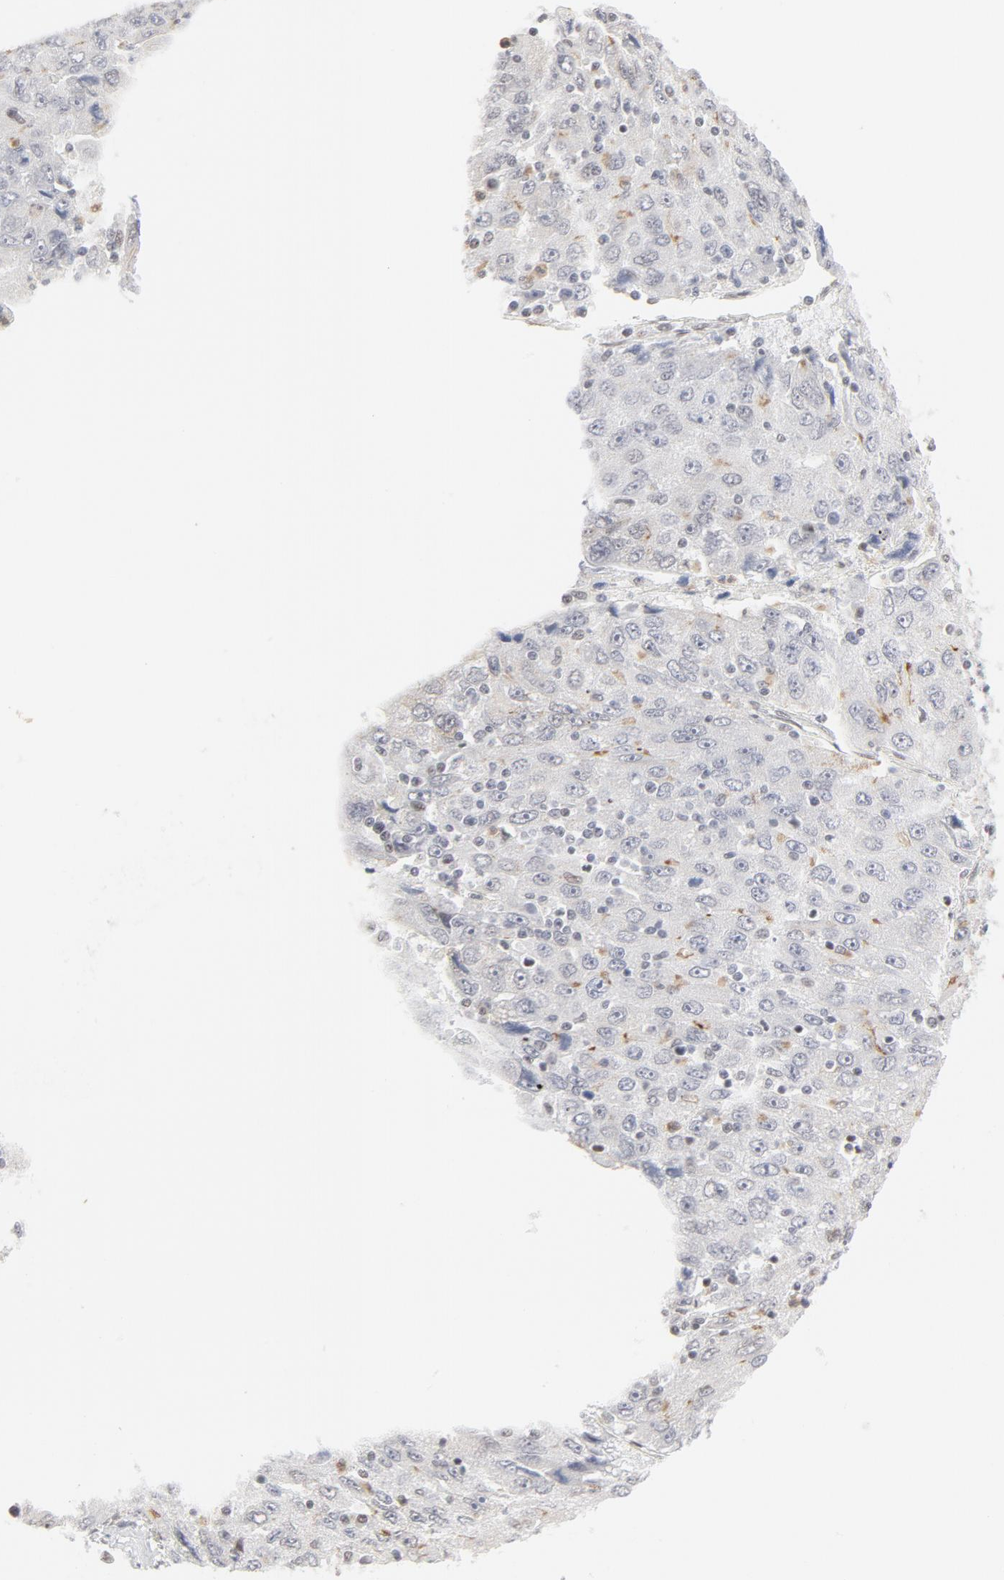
{"staining": {"intensity": "negative", "quantity": "none", "location": "none"}, "tissue": "liver cancer", "cell_type": "Tumor cells", "image_type": "cancer", "snomed": [{"axis": "morphology", "description": "Carcinoma, Hepatocellular, NOS"}, {"axis": "topography", "description": "Liver"}], "caption": "Photomicrograph shows no significant protein expression in tumor cells of hepatocellular carcinoma (liver).", "gene": "PBX1", "patient": {"sex": "male", "age": 49}}